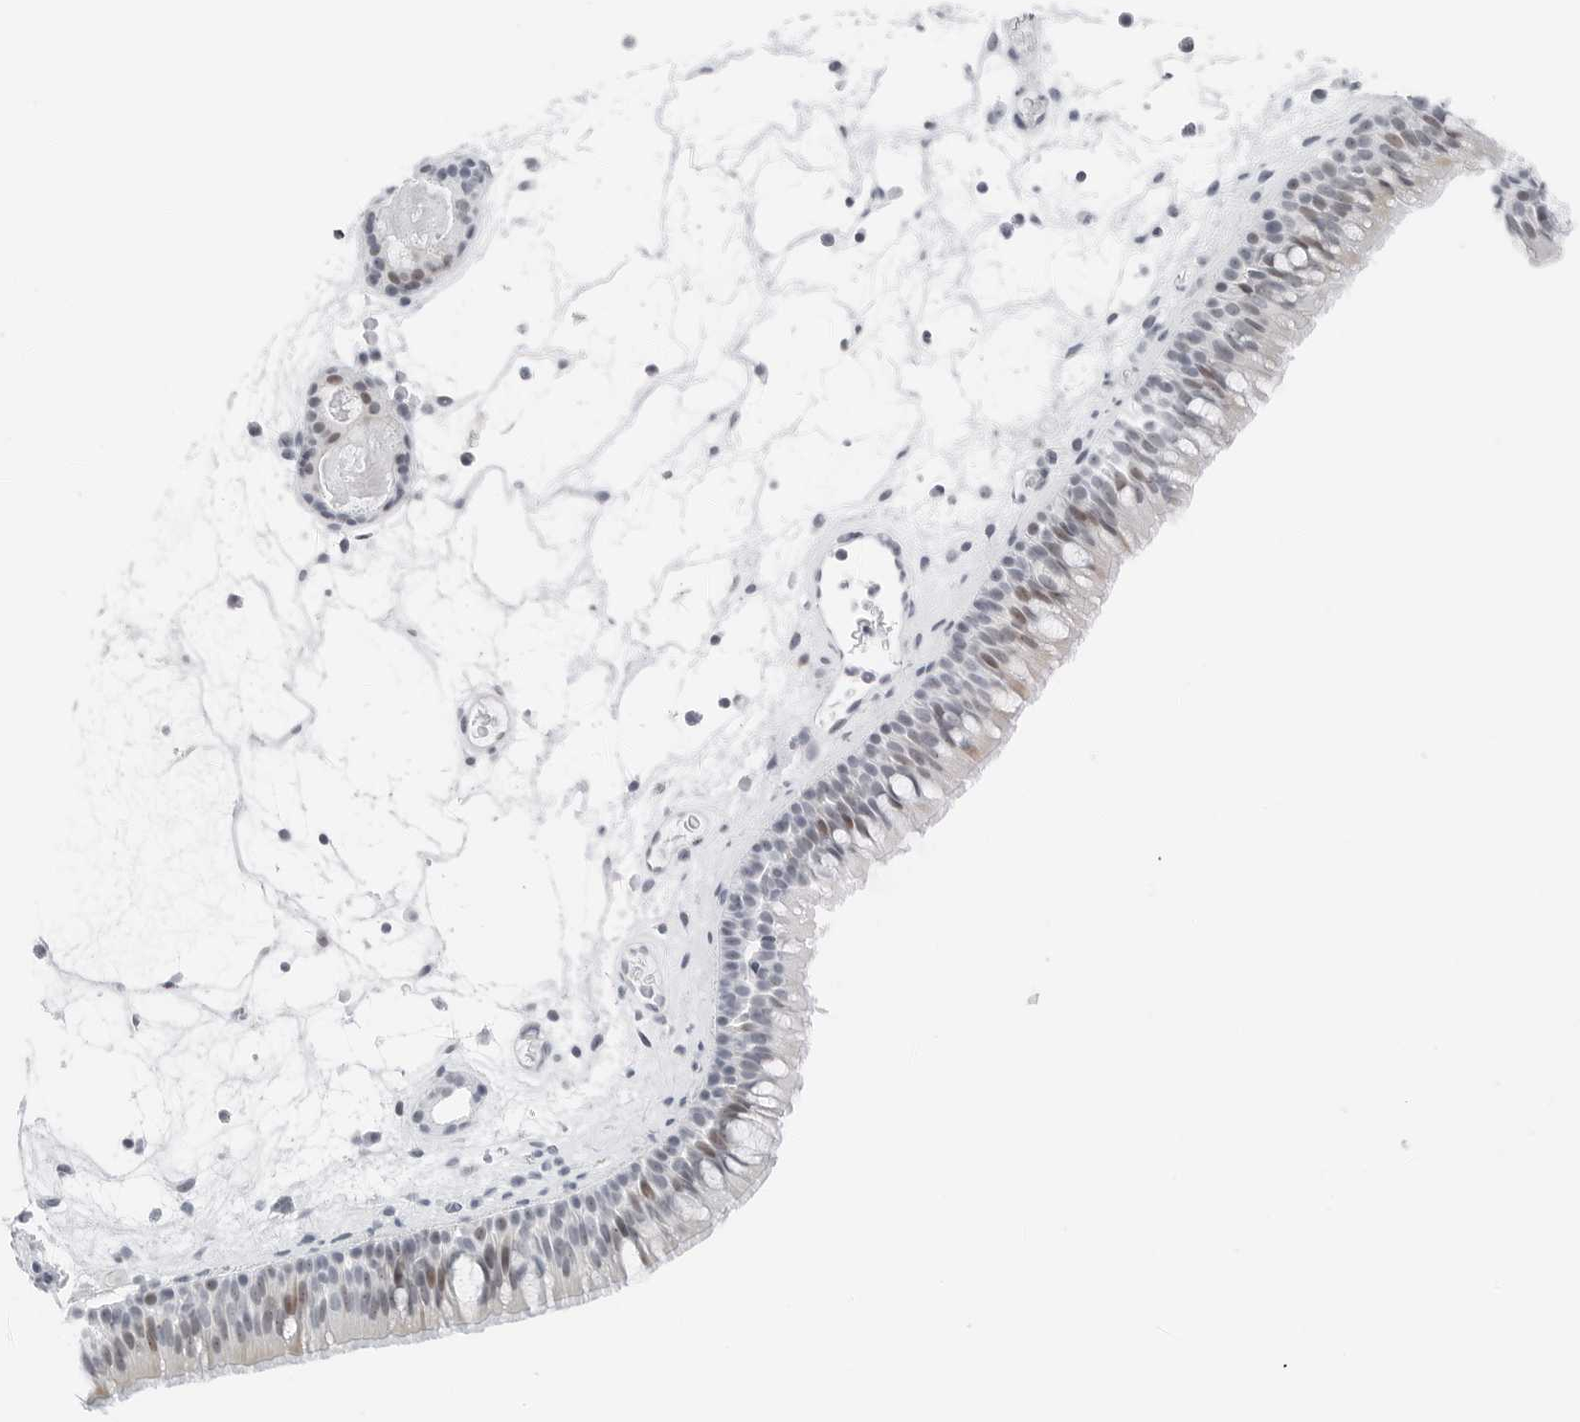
{"staining": {"intensity": "moderate", "quantity": "<25%", "location": "nuclear"}, "tissue": "nasopharynx", "cell_type": "Respiratory epithelial cells", "image_type": "normal", "snomed": [{"axis": "morphology", "description": "Normal tissue, NOS"}, {"axis": "morphology", "description": "Inflammation, NOS"}, {"axis": "morphology", "description": "Malignant melanoma, Metastatic site"}, {"axis": "topography", "description": "Nasopharynx"}], "caption": "This photomicrograph exhibits benign nasopharynx stained with immunohistochemistry (IHC) to label a protein in brown. The nuclear of respiratory epithelial cells show moderate positivity for the protein. Nuclei are counter-stained blue.", "gene": "NTMT2", "patient": {"sex": "male", "age": 70}}